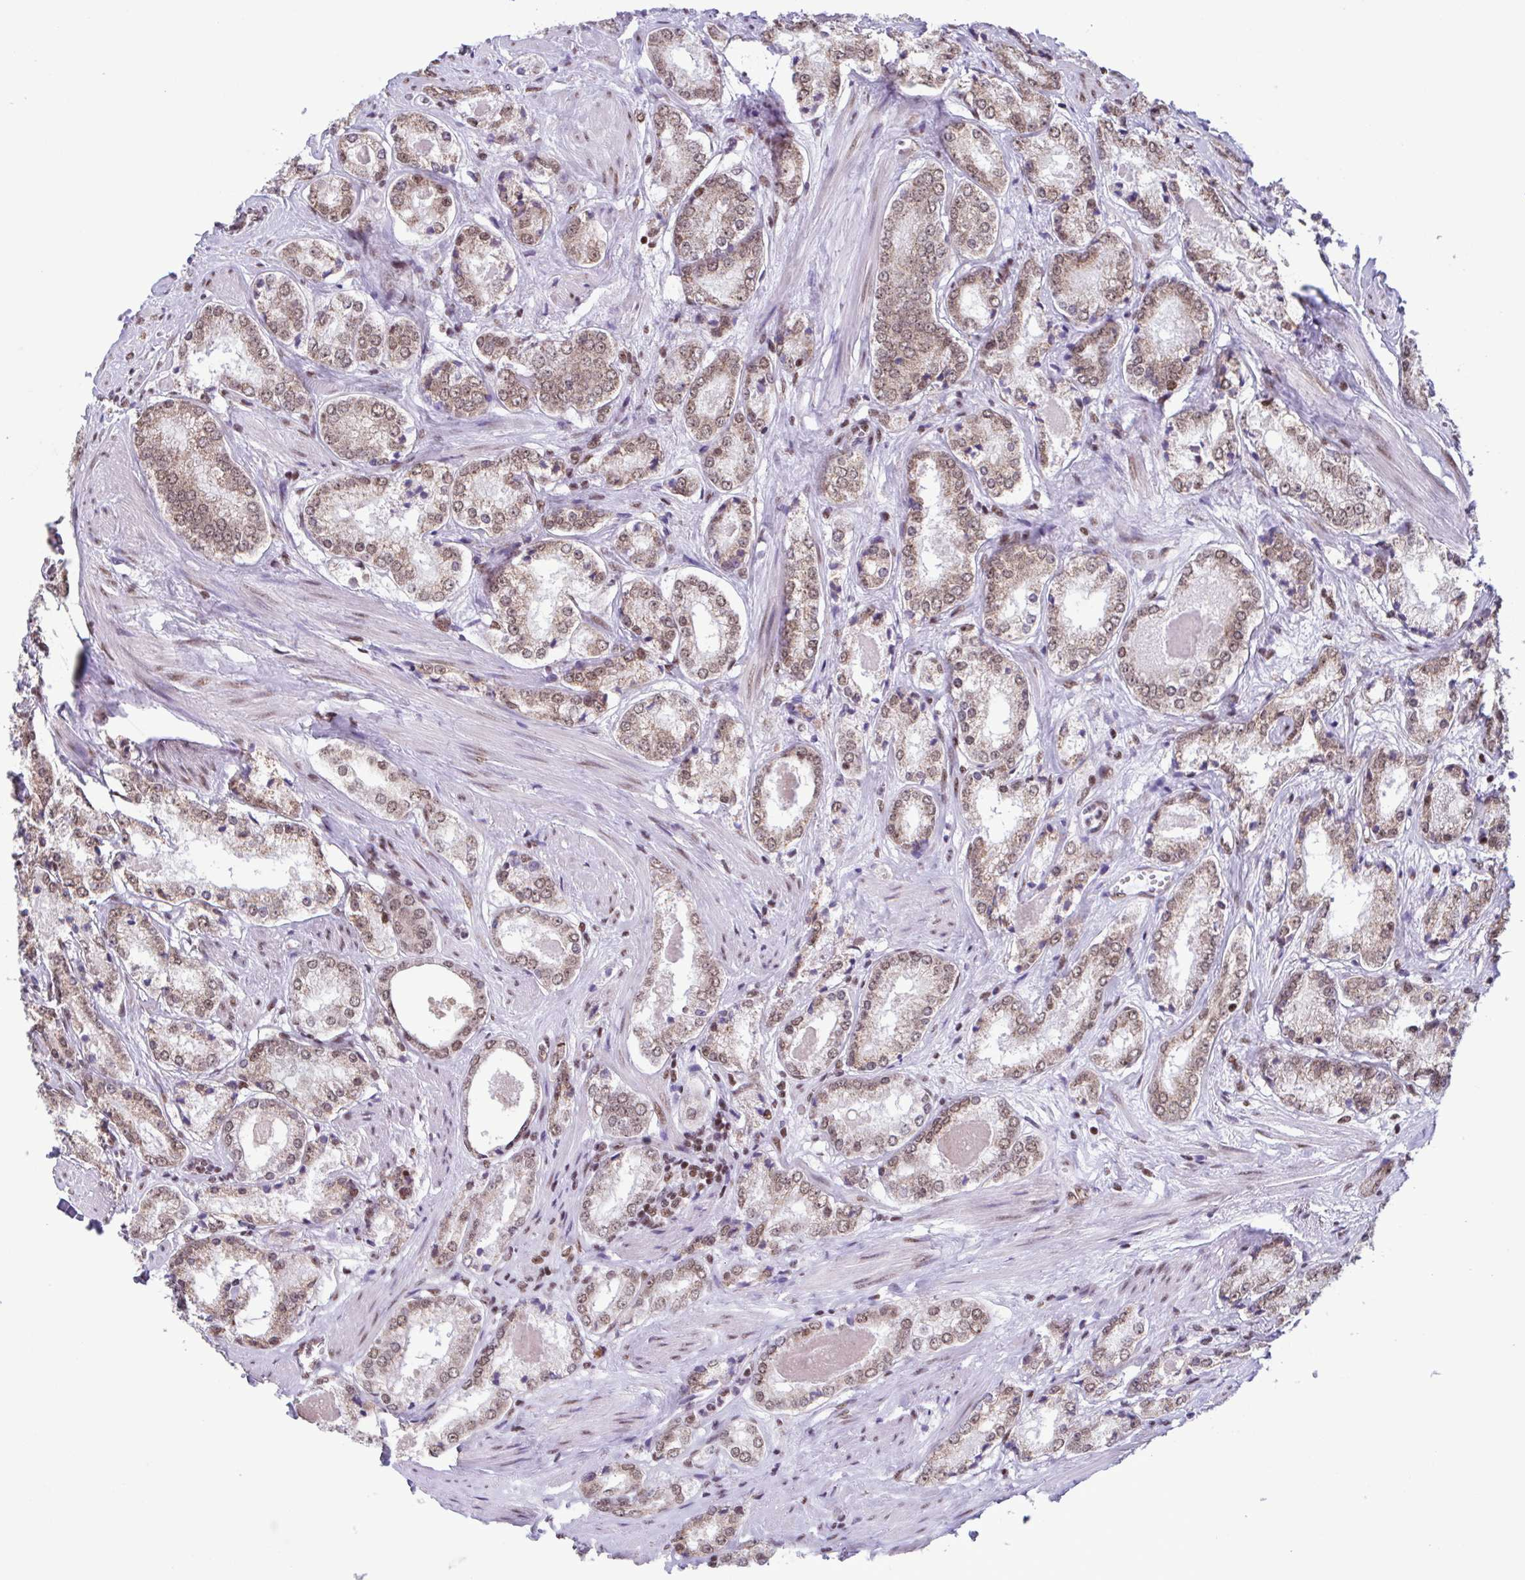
{"staining": {"intensity": "moderate", "quantity": ">75%", "location": "nuclear"}, "tissue": "prostate cancer", "cell_type": "Tumor cells", "image_type": "cancer", "snomed": [{"axis": "morphology", "description": "Adenocarcinoma, NOS"}, {"axis": "morphology", "description": "Adenocarcinoma, Low grade"}, {"axis": "topography", "description": "Prostate"}], "caption": "An IHC image of tumor tissue is shown. Protein staining in brown shows moderate nuclear positivity in prostate adenocarcinoma (low-grade) within tumor cells.", "gene": "TIMM21", "patient": {"sex": "male", "age": 68}}